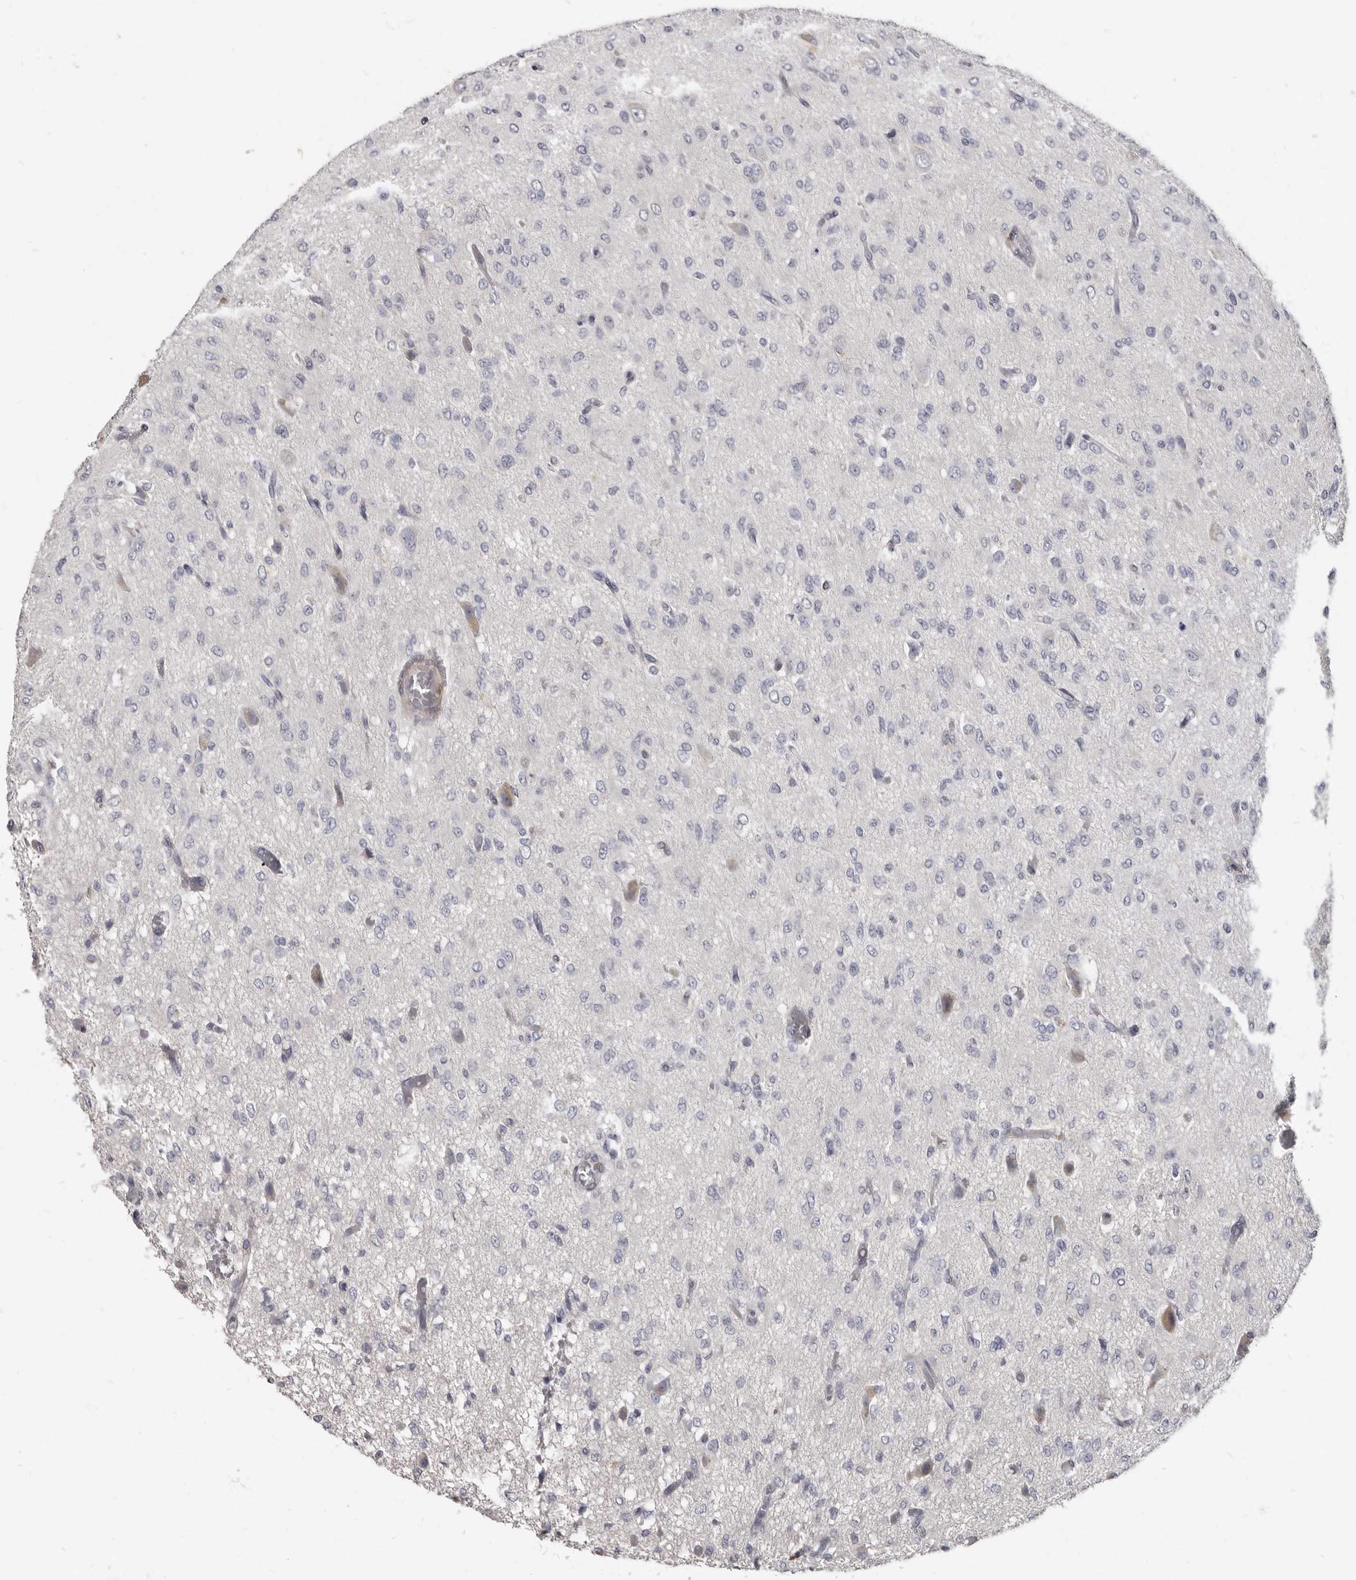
{"staining": {"intensity": "negative", "quantity": "none", "location": "none"}, "tissue": "glioma", "cell_type": "Tumor cells", "image_type": "cancer", "snomed": [{"axis": "morphology", "description": "Glioma, malignant, High grade"}, {"axis": "topography", "description": "Brain"}], "caption": "There is no significant expression in tumor cells of glioma.", "gene": "MRGPRF", "patient": {"sex": "female", "age": 59}}